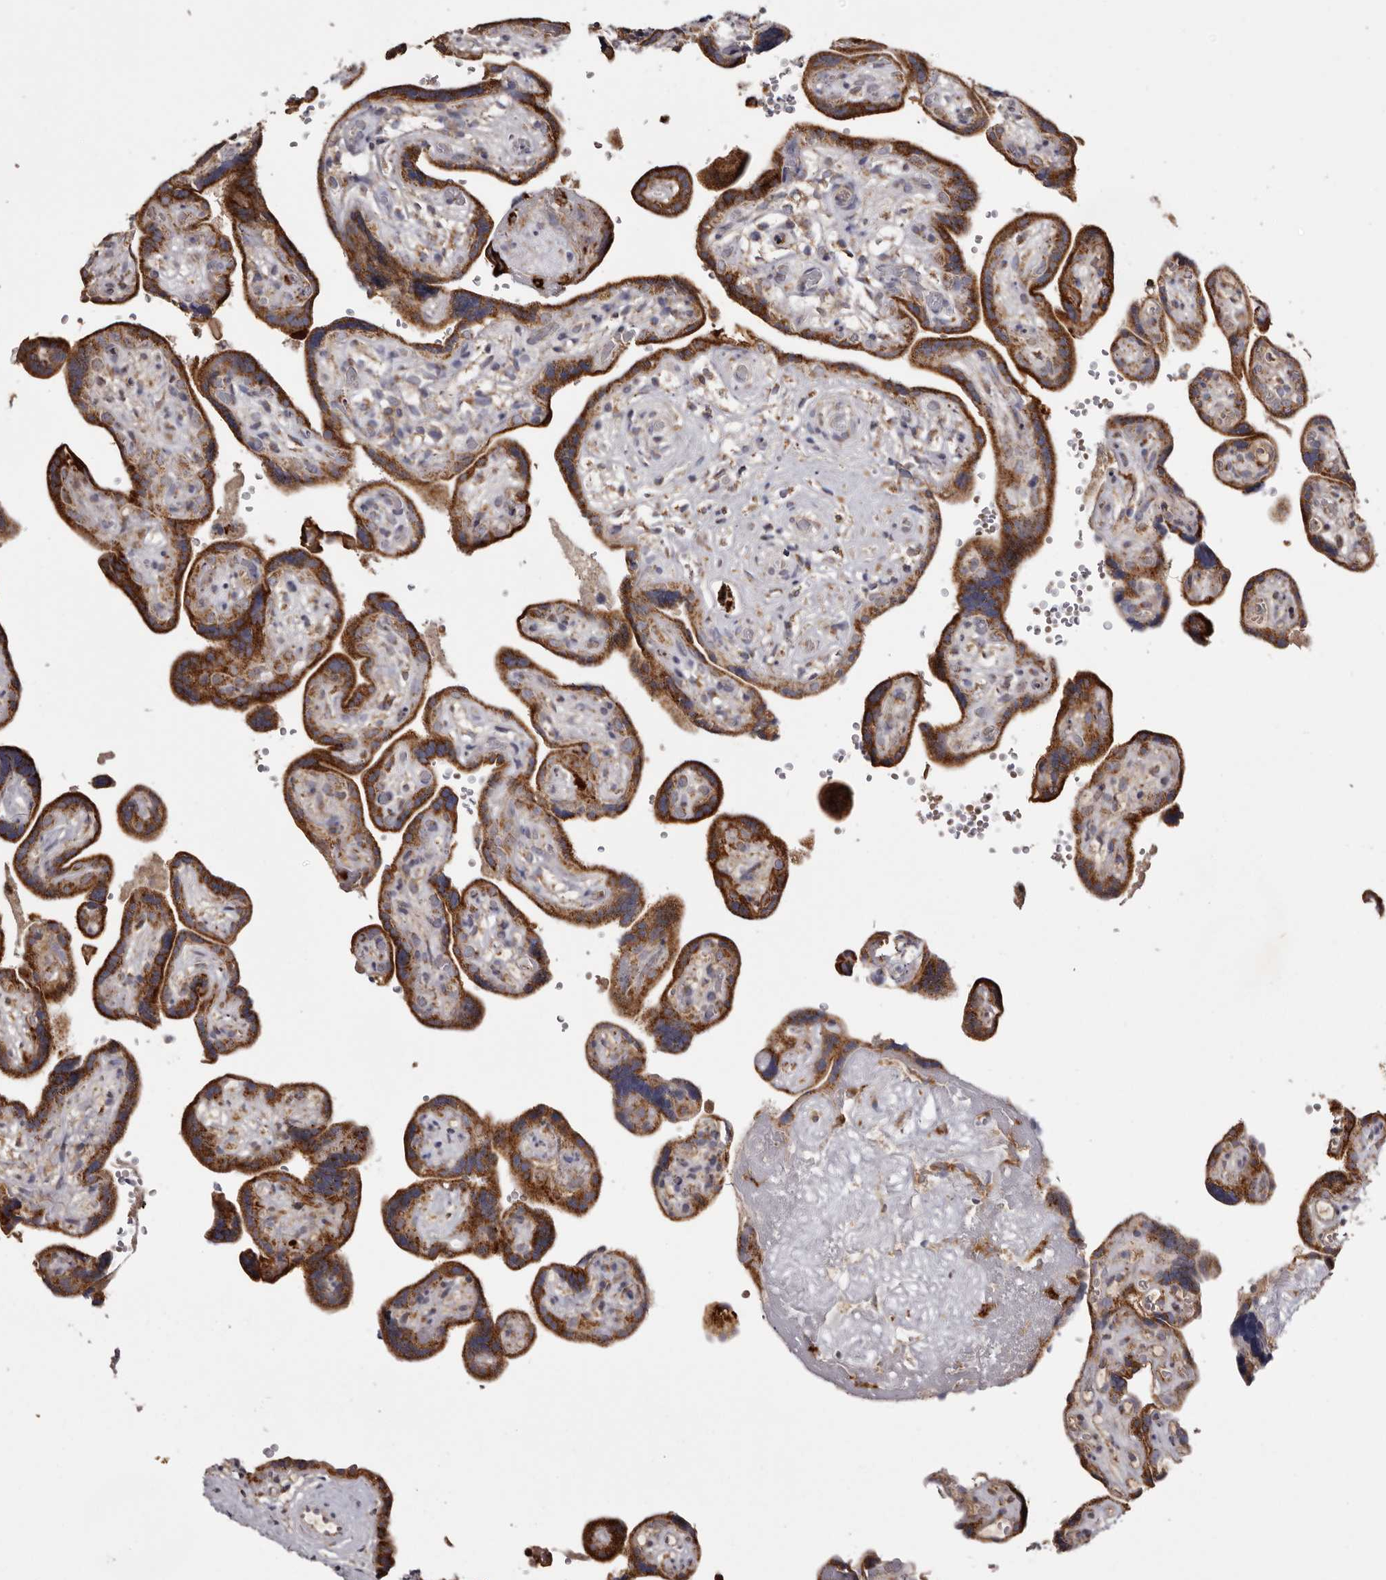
{"staining": {"intensity": "moderate", "quantity": ">75%", "location": "cytoplasmic/membranous"}, "tissue": "placenta", "cell_type": "Decidual cells", "image_type": "normal", "snomed": [{"axis": "morphology", "description": "Normal tissue, NOS"}, {"axis": "topography", "description": "Placenta"}], "caption": "About >75% of decidual cells in benign placenta demonstrate moderate cytoplasmic/membranous protein expression as visualized by brown immunohistochemical staining.", "gene": "MECR", "patient": {"sex": "female", "age": 30}}